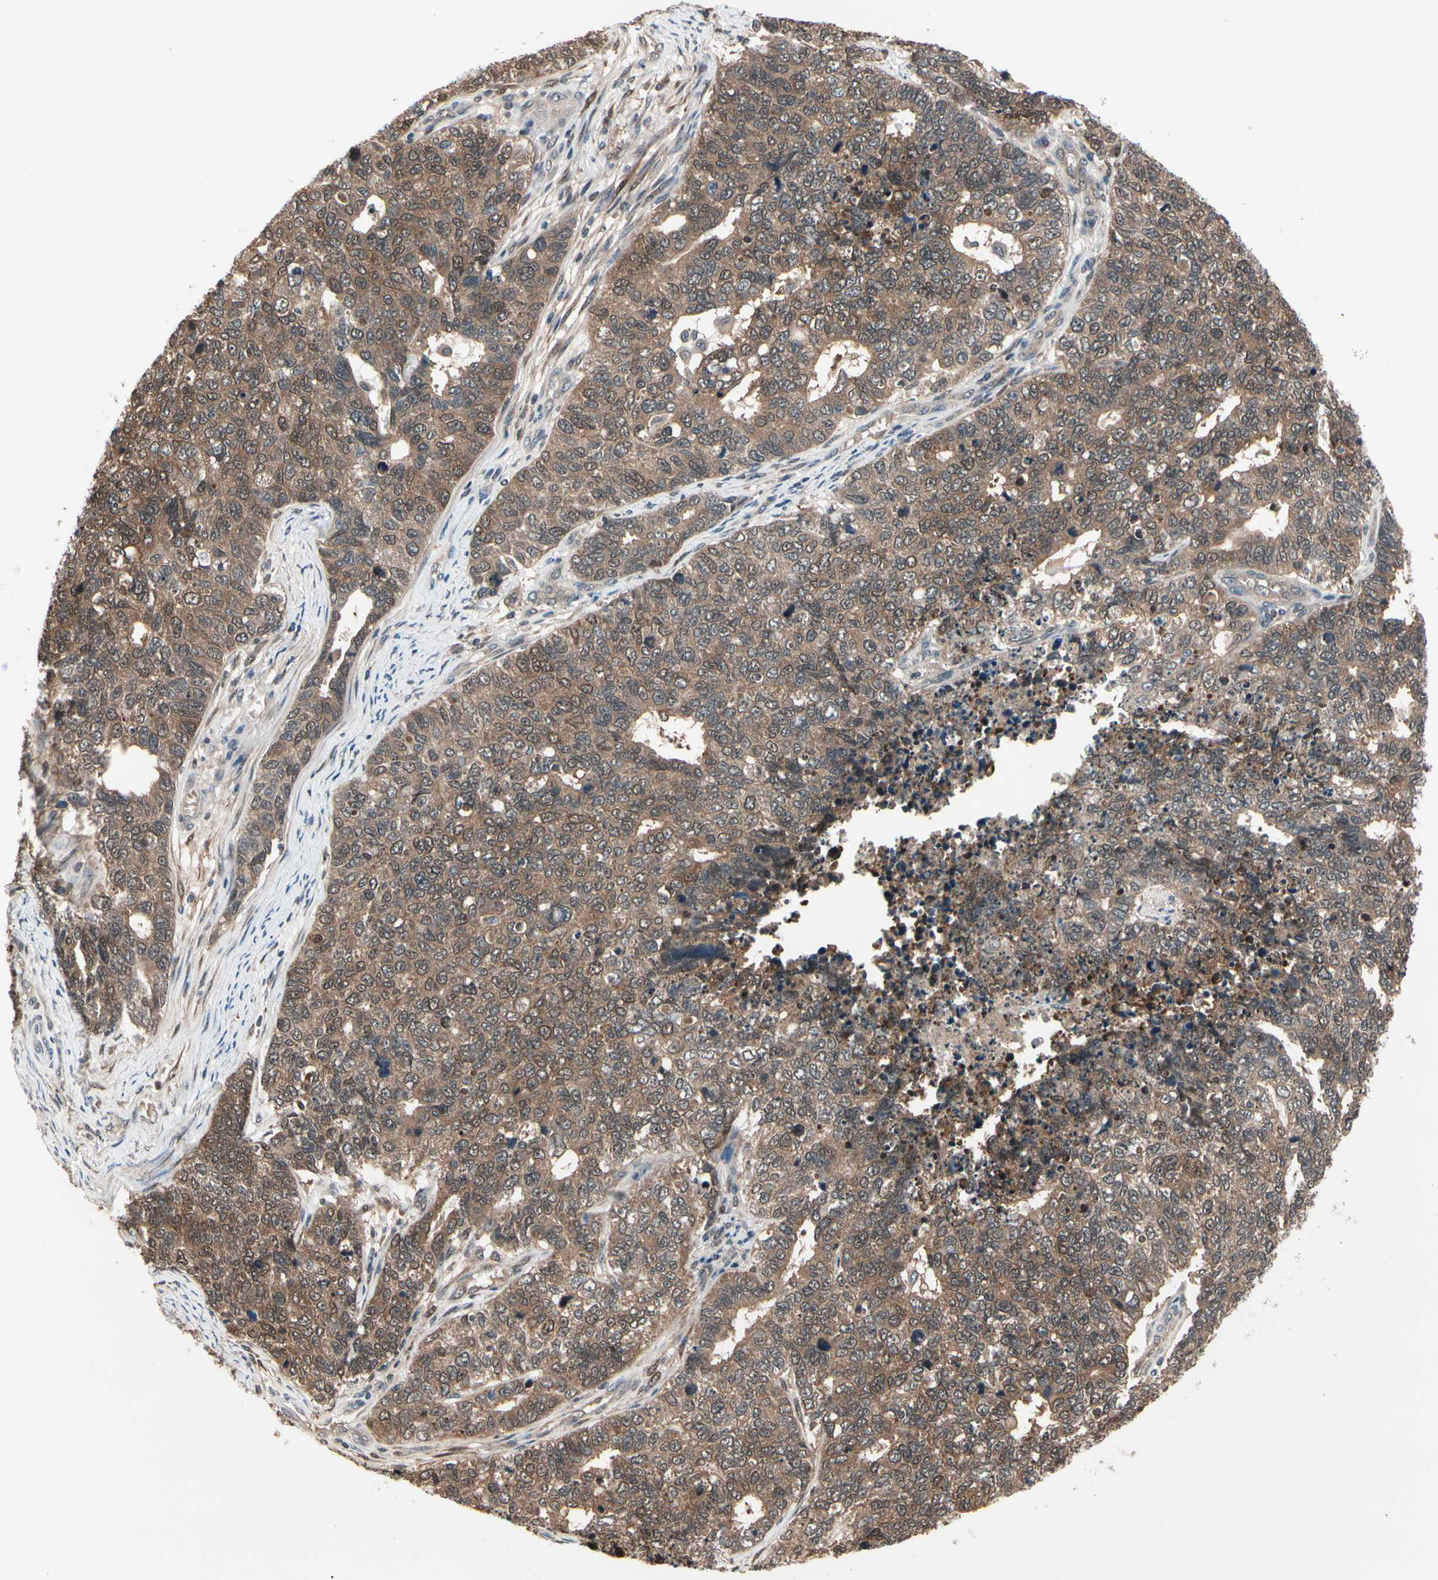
{"staining": {"intensity": "moderate", "quantity": ">75%", "location": "cytoplasmic/membranous,nuclear"}, "tissue": "cervical cancer", "cell_type": "Tumor cells", "image_type": "cancer", "snomed": [{"axis": "morphology", "description": "Squamous cell carcinoma, NOS"}, {"axis": "topography", "description": "Cervix"}], "caption": "The image displays a brown stain indicating the presence of a protein in the cytoplasmic/membranous and nuclear of tumor cells in cervical cancer (squamous cell carcinoma).", "gene": "PRDX6", "patient": {"sex": "female", "age": 63}}